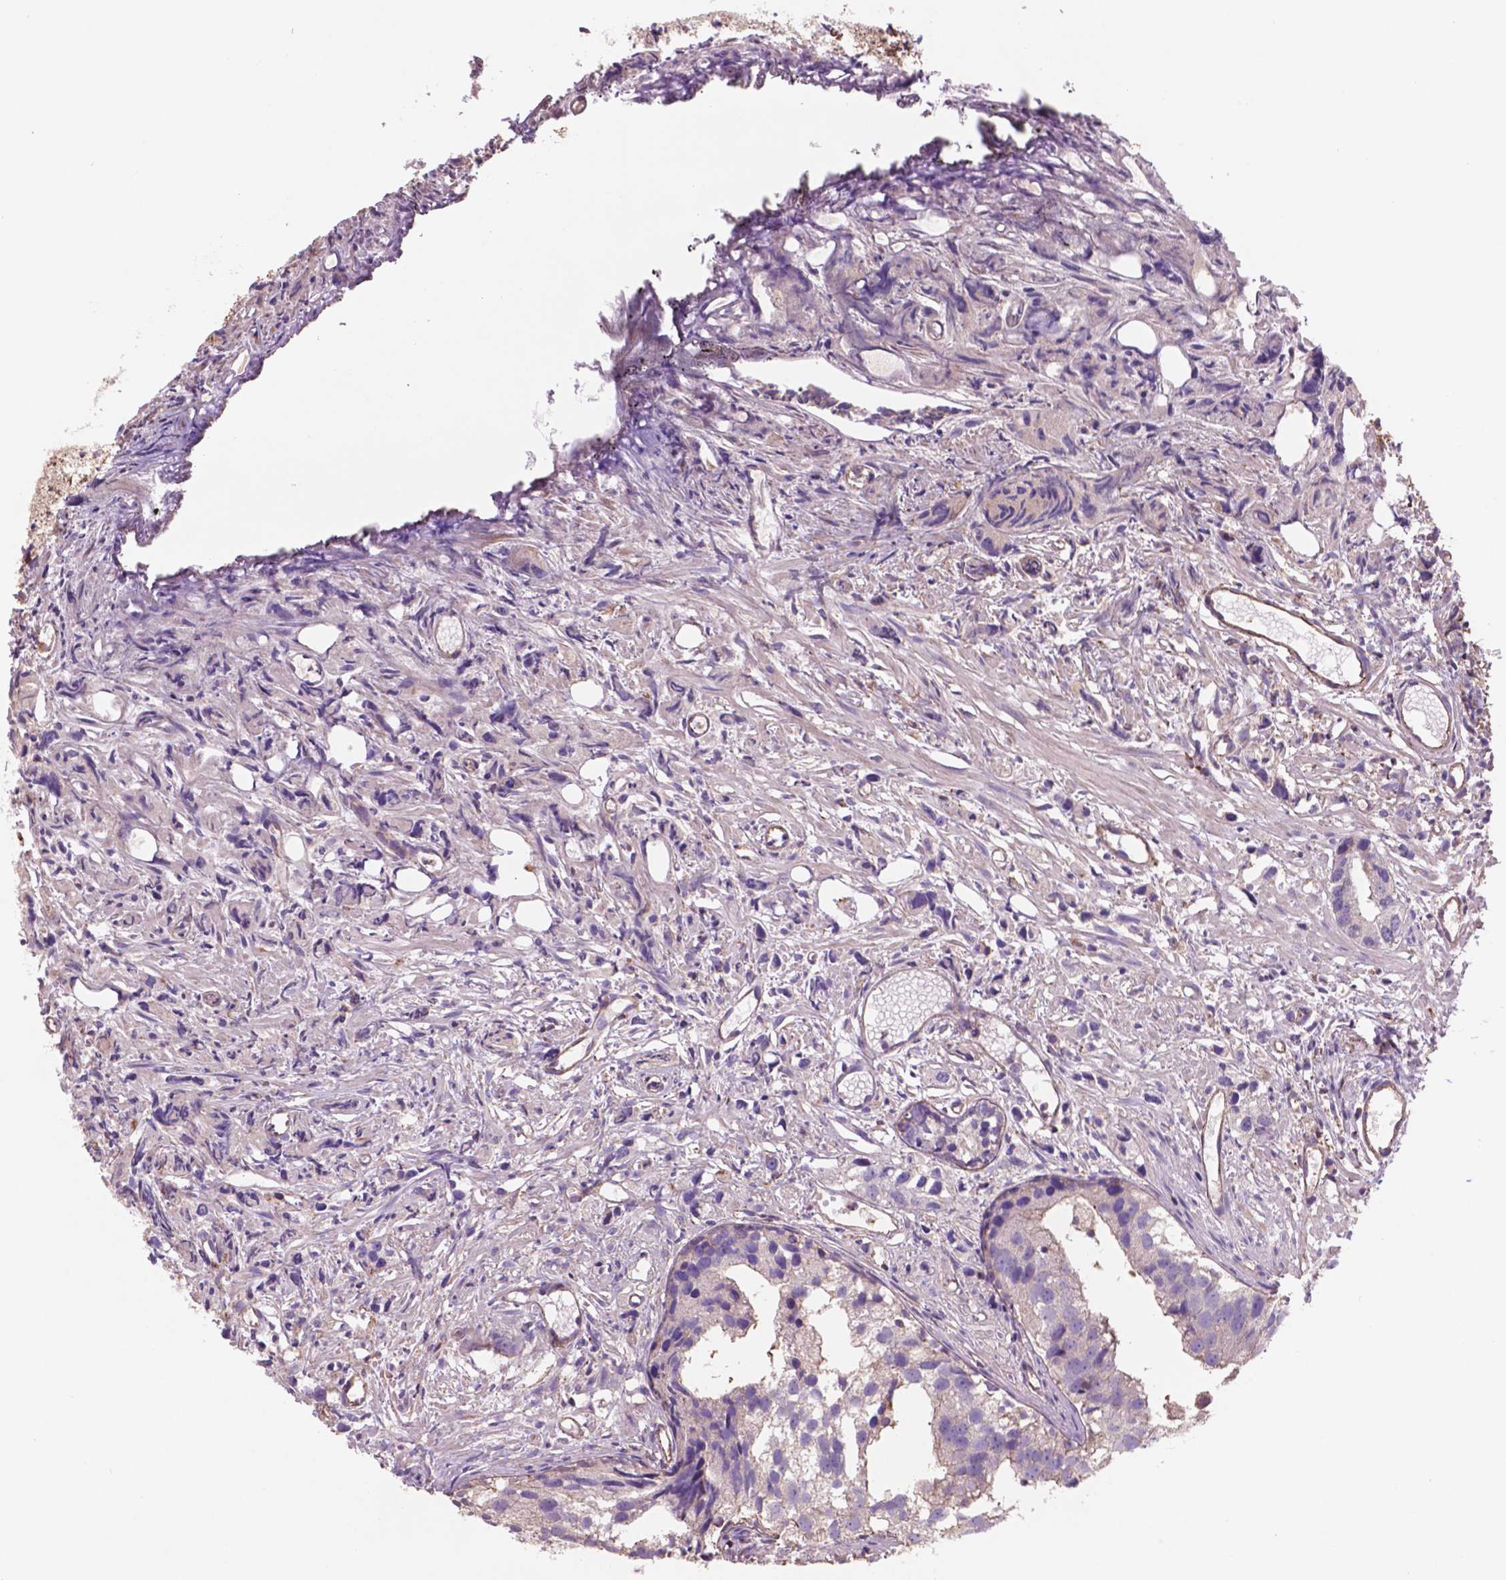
{"staining": {"intensity": "negative", "quantity": "none", "location": "none"}, "tissue": "prostate cancer", "cell_type": "Tumor cells", "image_type": "cancer", "snomed": [{"axis": "morphology", "description": "Adenocarcinoma, High grade"}, {"axis": "topography", "description": "Prostate"}], "caption": "The immunohistochemistry (IHC) histopathology image has no significant positivity in tumor cells of prostate cancer (high-grade adenocarcinoma) tissue.", "gene": "NIPA2", "patient": {"sex": "male", "age": 68}}